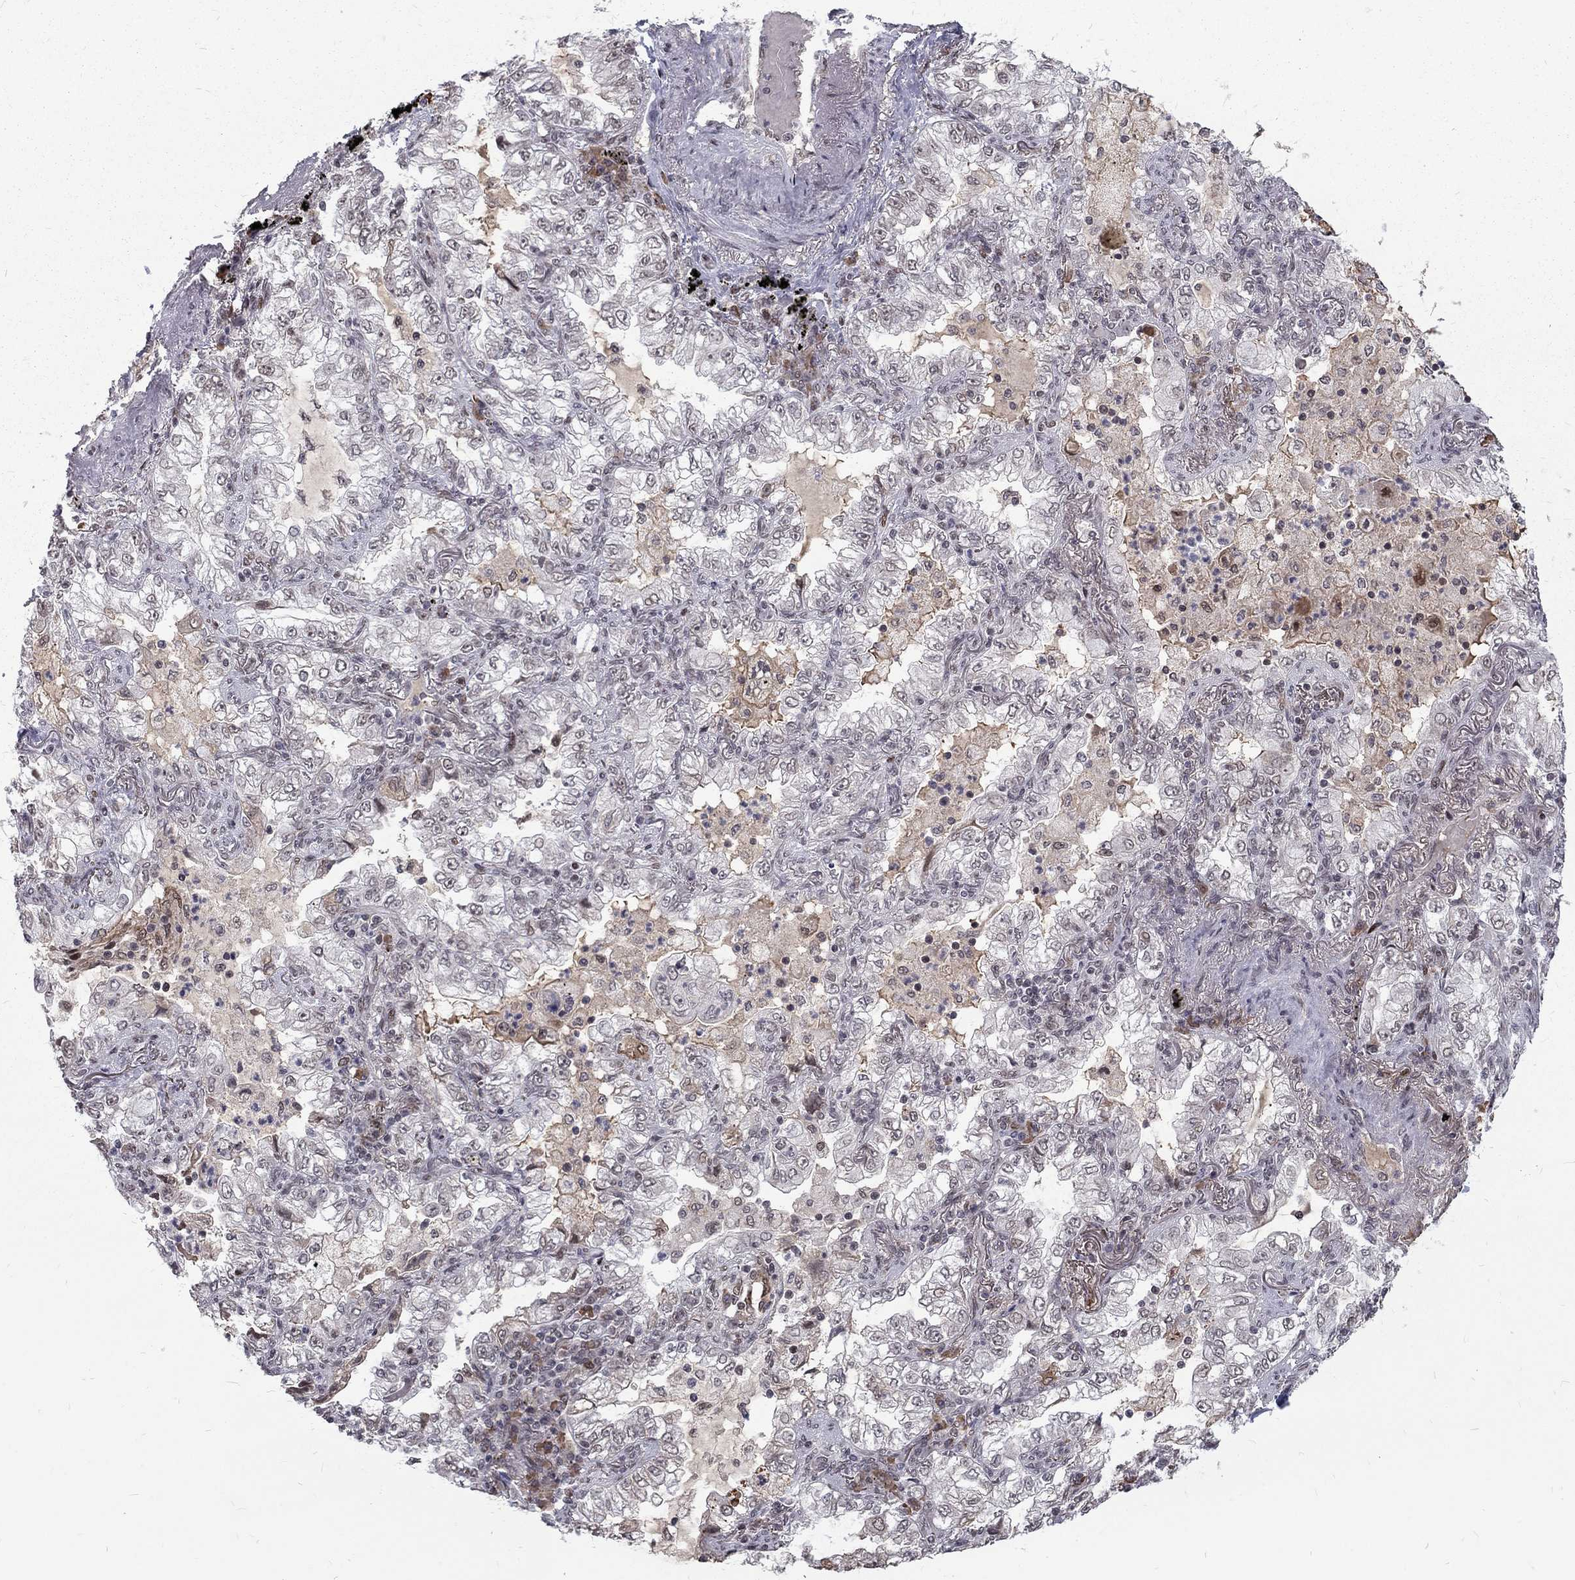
{"staining": {"intensity": "negative", "quantity": "none", "location": "none"}, "tissue": "lung cancer", "cell_type": "Tumor cells", "image_type": "cancer", "snomed": [{"axis": "morphology", "description": "Adenocarcinoma, NOS"}, {"axis": "topography", "description": "Lung"}], "caption": "Immunohistochemistry image of human lung cancer (adenocarcinoma) stained for a protein (brown), which reveals no expression in tumor cells.", "gene": "TCEAL1", "patient": {"sex": "female", "age": 73}}